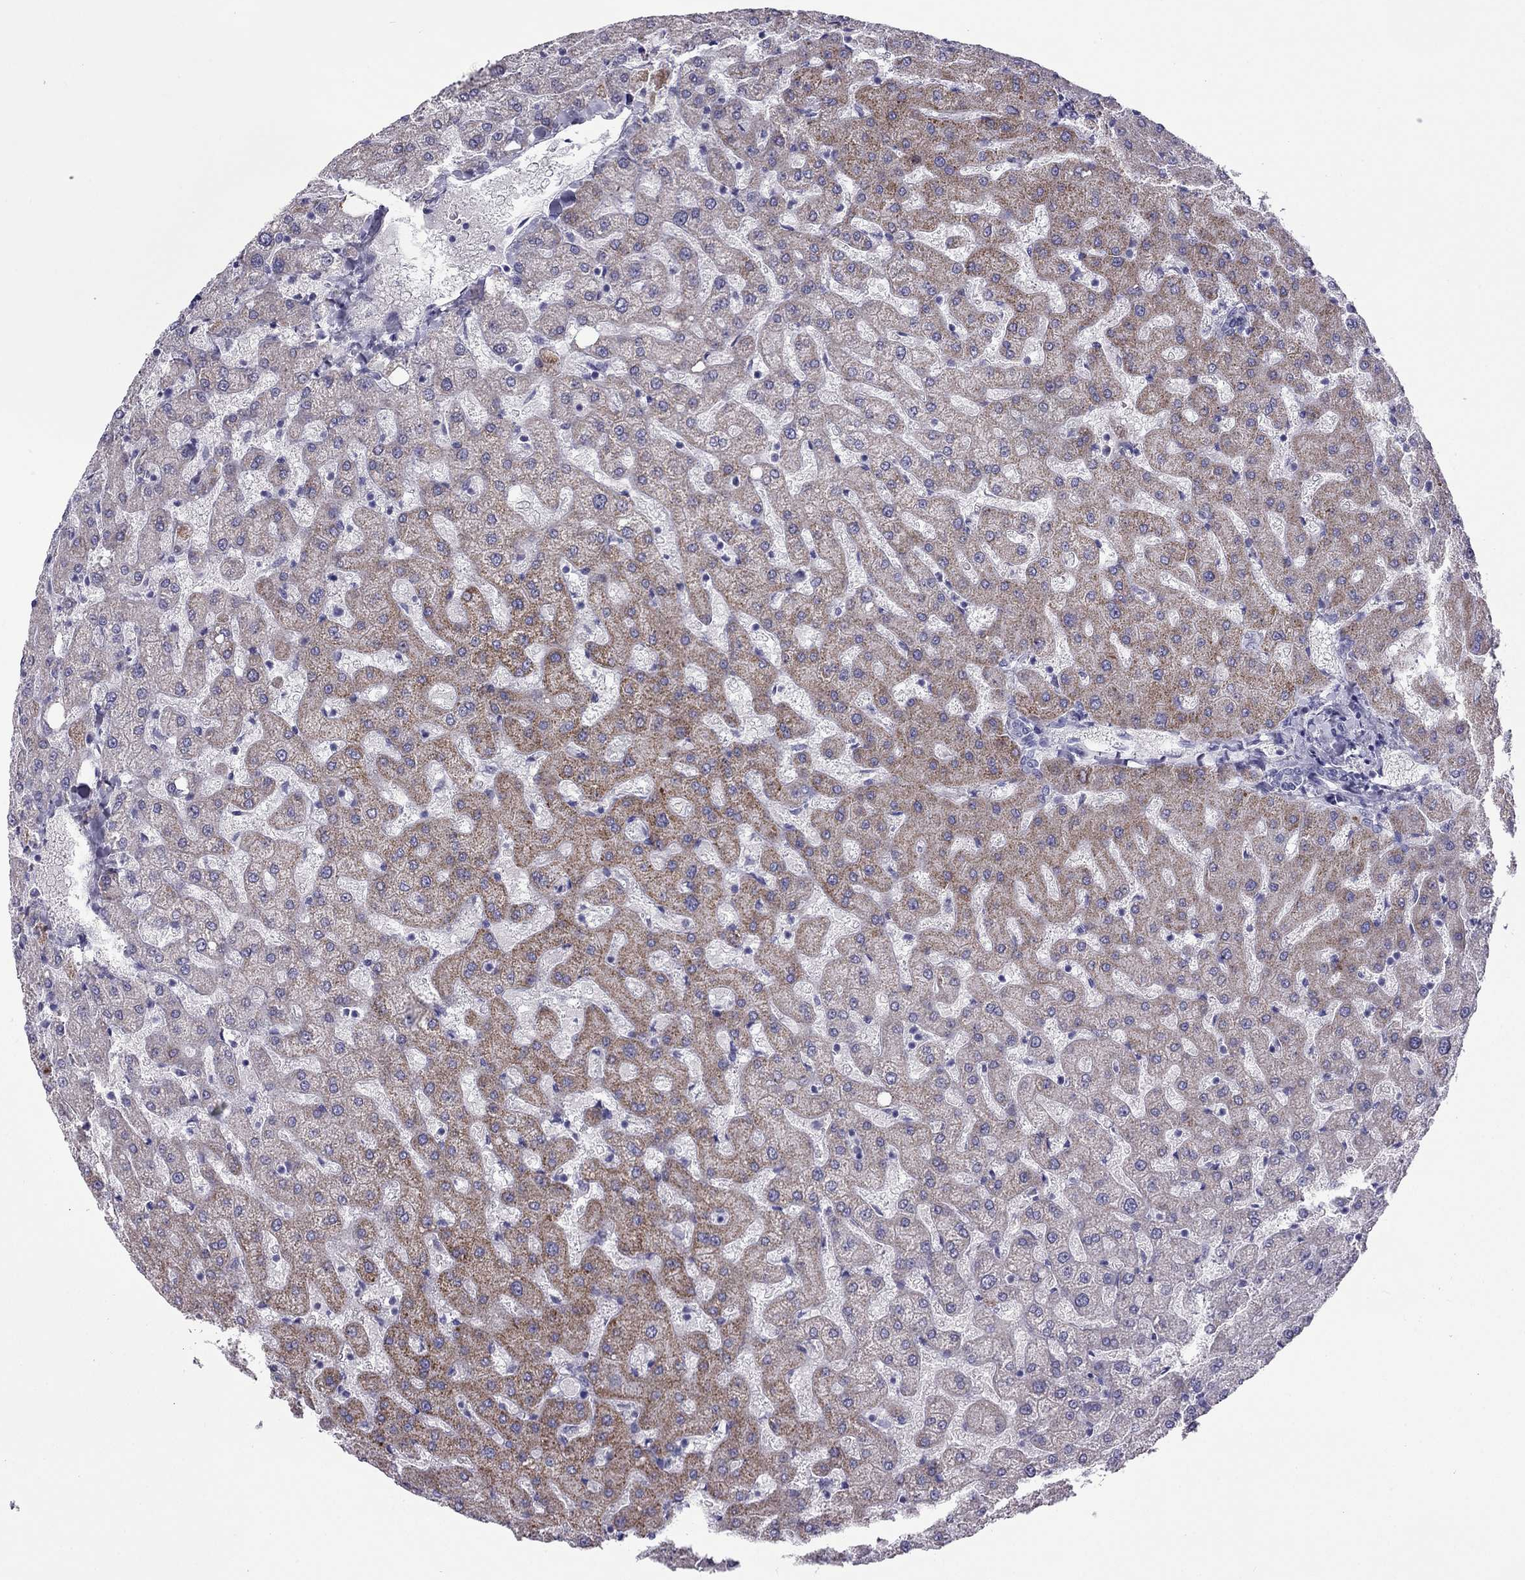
{"staining": {"intensity": "negative", "quantity": "none", "location": "none"}, "tissue": "liver", "cell_type": "Cholangiocytes", "image_type": "normal", "snomed": [{"axis": "morphology", "description": "Normal tissue, NOS"}, {"axis": "topography", "description": "Liver"}], "caption": "This is an immunohistochemistry (IHC) histopathology image of benign human liver. There is no expression in cholangiocytes.", "gene": "ERC2", "patient": {"sex": "female", "age": 50}}